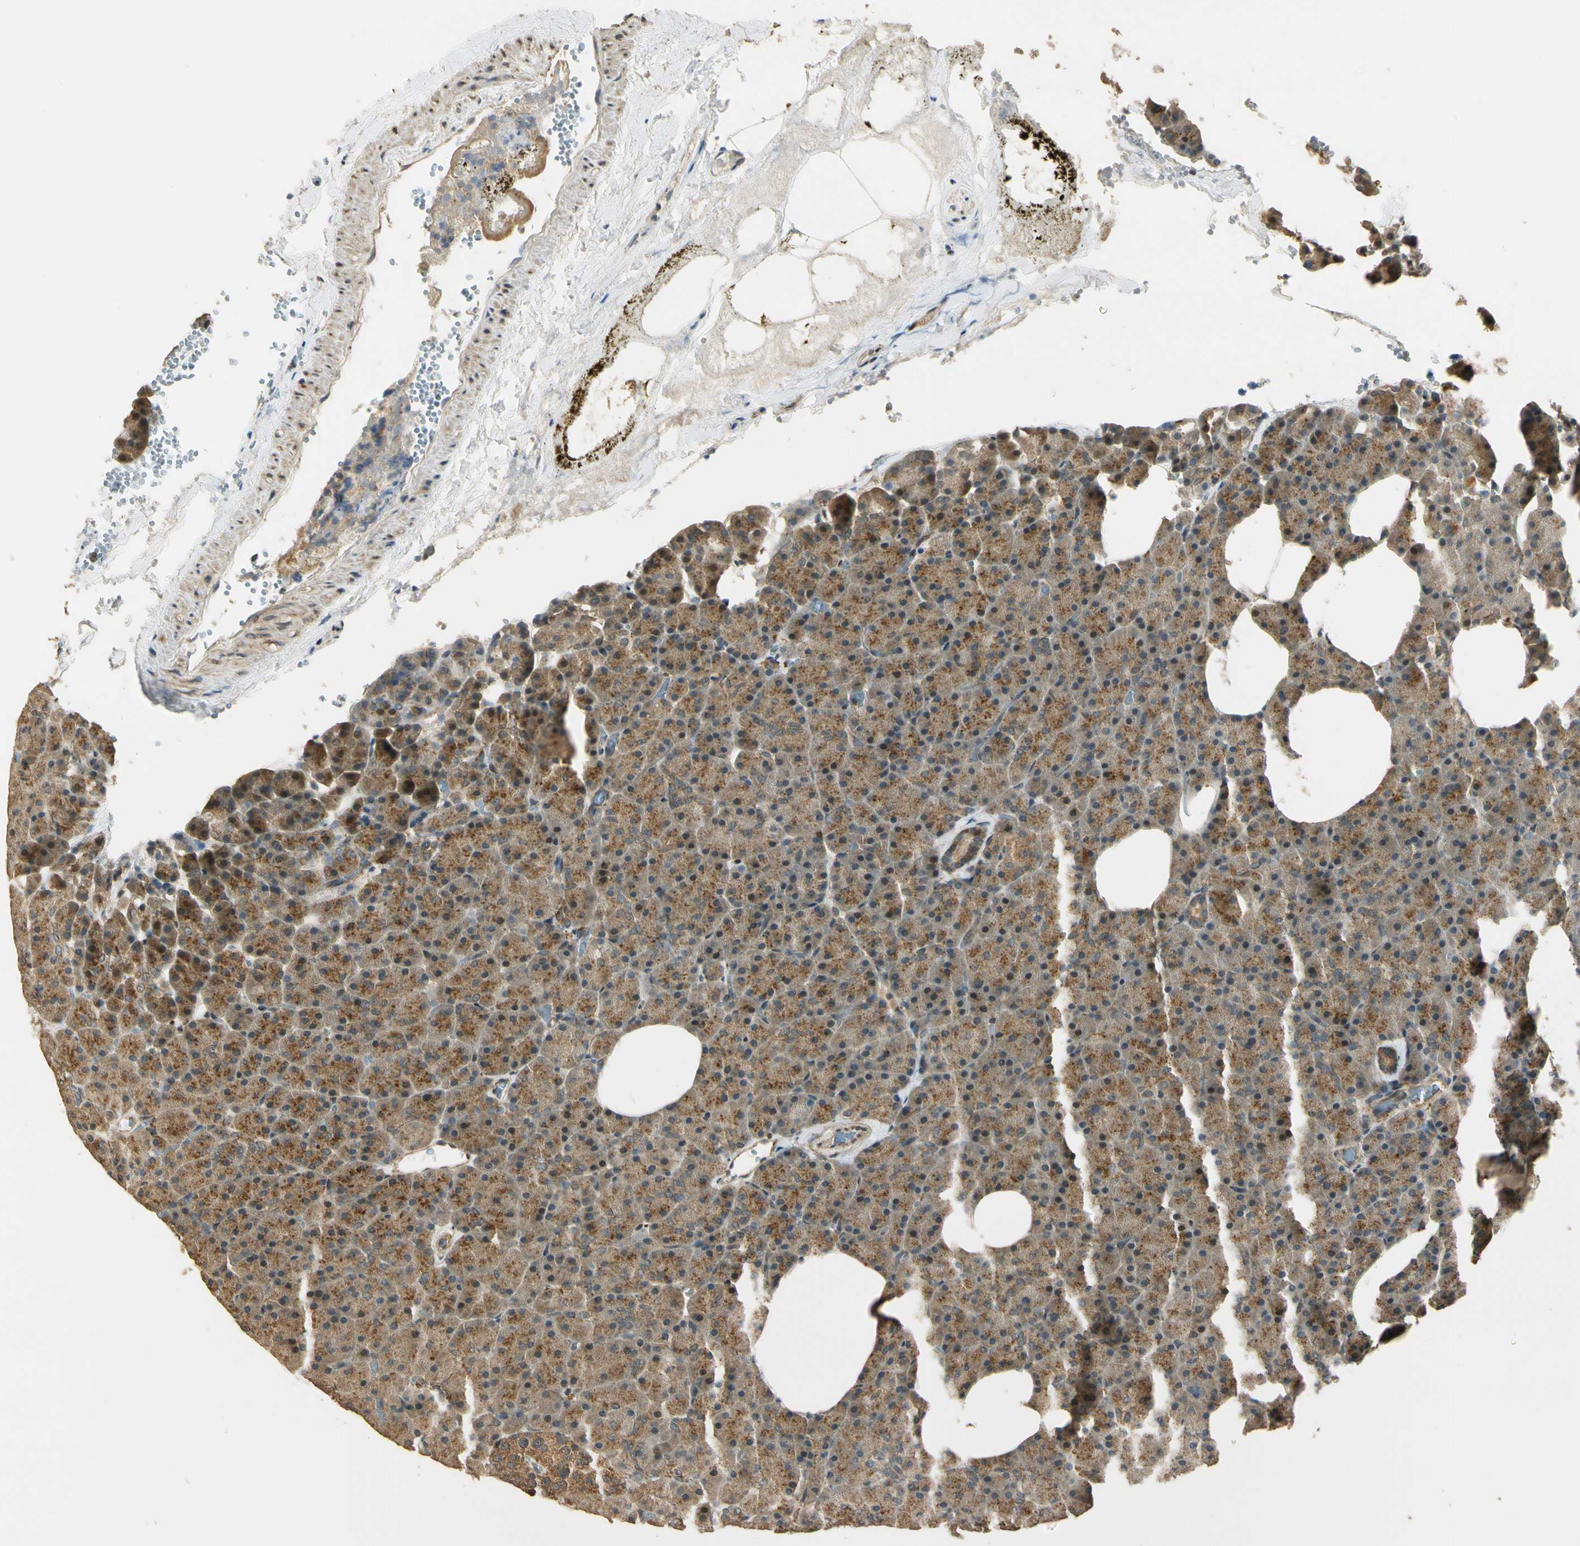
{"staining": {"intensity": "moderate", "quantity": ">75%", "location": "cytoplasmic/membranous"}, "tissue": "pancreas", "cell_type": "Exocrine glandular cells", "image_type": "normal", "snomed": [{"axis": "morphology", "description": "Normal tissue, NOS"}, {"axis": "topography", "description": "Pancreas"}], "caption": "DAB immunohistochemical staining of normal human pancreas exhibits moderate cytoplasmic/membranous protein positivity in about >75% of exocrine glandular cells.", "gene": "LAMTOR1", "patient": {"sex": "female", "age": 35}}